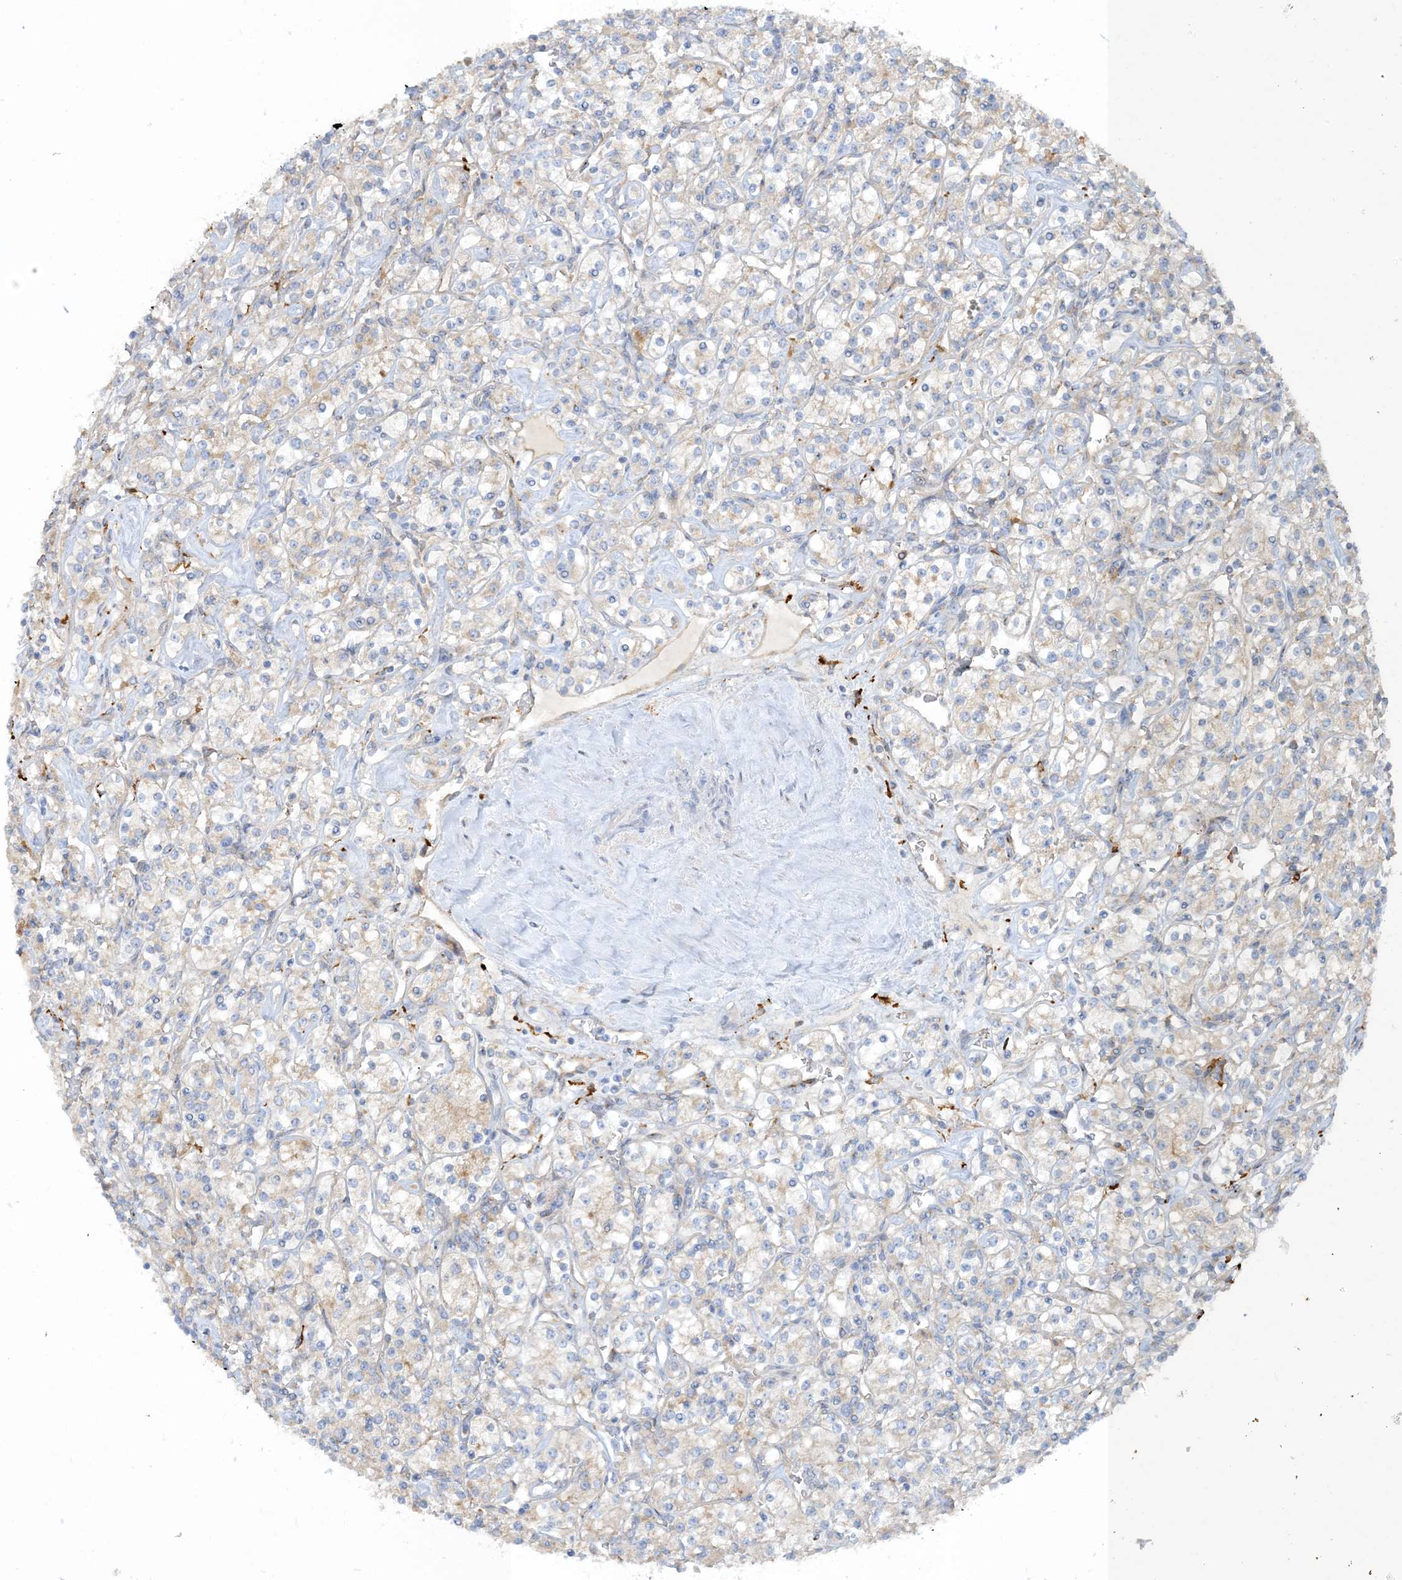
{"staining": {"intensity": "weak", "quantity": "<25%", "location": "cytoplasmic/membranous"}, "tissue": "renal cancer", "cell_type": "Tumor cells", "image_type": "cancer", "snomed": [{"axis": "morphology", "description": "Adenocarcinoma, NOS"}, {"axis": "topography", "description": "Kidney"}], "caption": "IHC image of neoplastic tissue: human renal cancer stained with DAB (3,3'-diaminobenzidine) demonstrates no significant protein expression in tumor cells. Nuclei are stained in blue.", "gene": "PEAR1", "patient": {"sex": "male", "age": 77}}